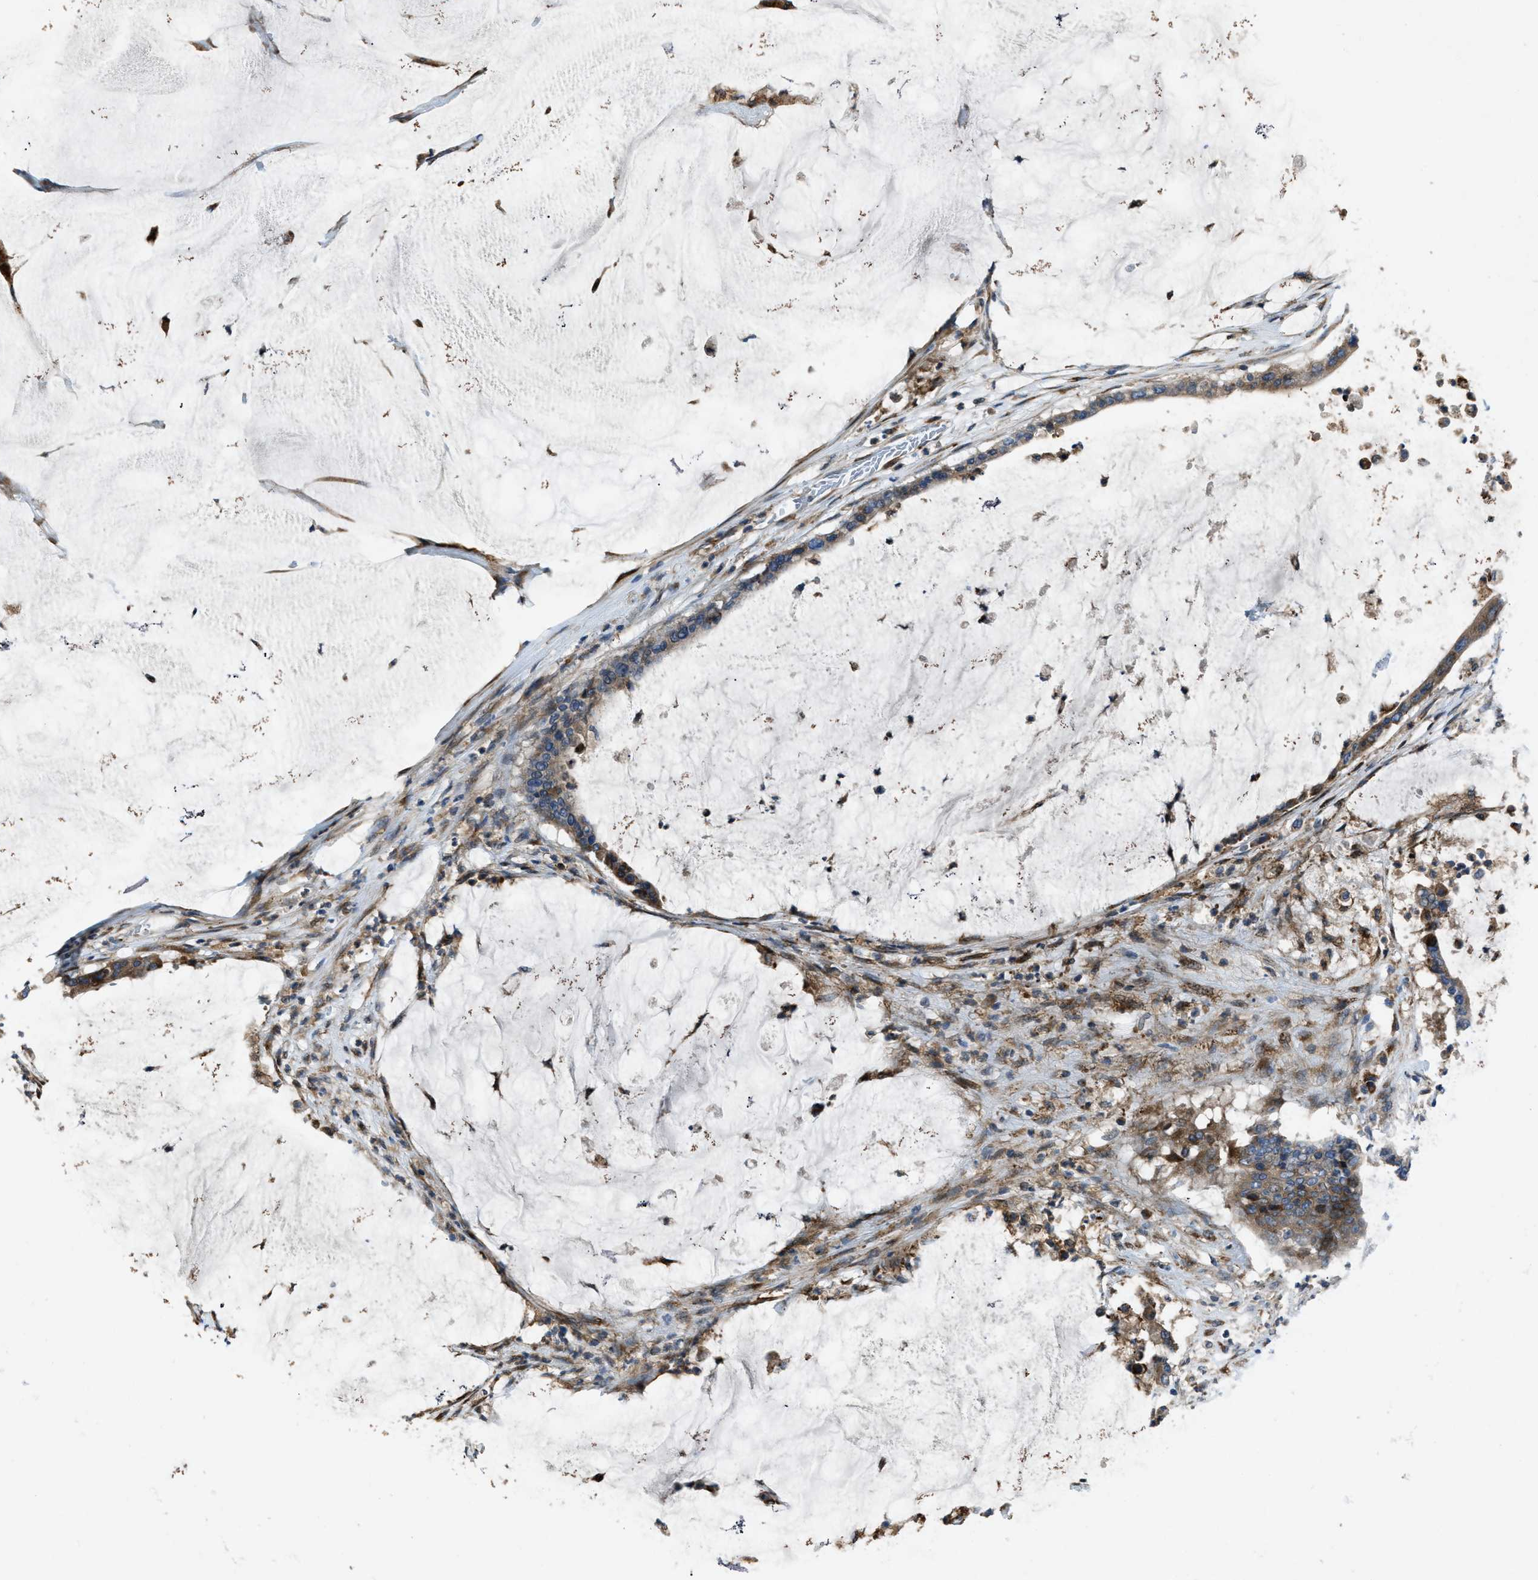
{"staining": {"intensity": "weak", "quantity": "<25%", "location": "cytoplasmic/membranous"}, "tissue": "pancreatic cancer", "cell_type": "Tumor cells", "image_type": "cancer", "snomed": [{"axis": "morphology", "description": "Adenocarcinoma, NOS"}, {"axis": "topography", "description": "Pancreas"}], "caption": "The IHC histopathology image has no significant expression in tumor cells of pancreatic cancer tissue. The staining was performed using DAB (3,3'-diaminobenzidine) to visualize the protein expression in brown, while the nuclei were stained in blue with hematoxylin (Magnification: 20x).", "gene": "MAP3K20", "patient": {"sex": "male", "age": 41}}